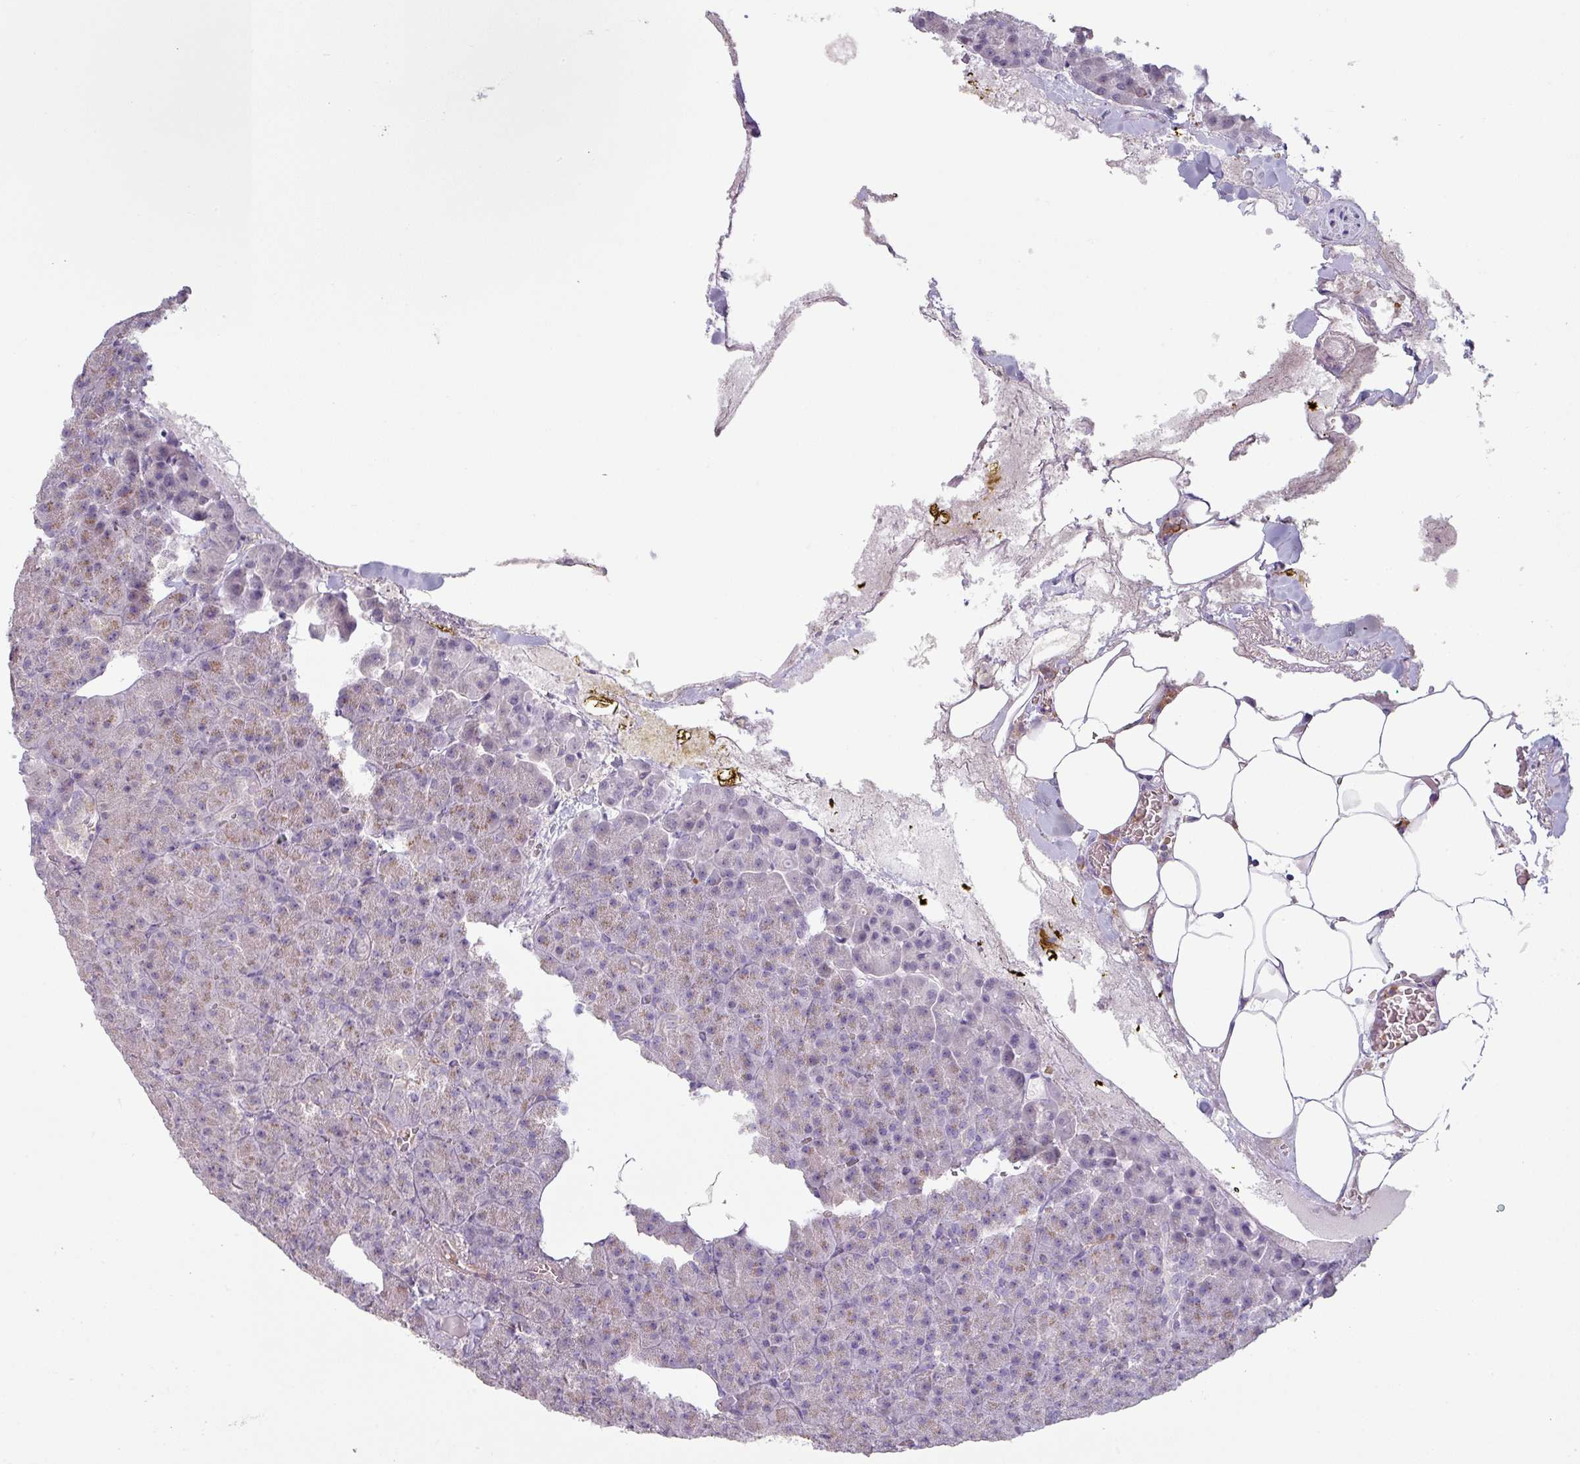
{"staining": {"intensity": "weak", "quantity": "25%-75%", "location": "cytoplasmic/membranous"}, "tissue": "pancreas", "cell_type": "Exocrine glandular cells", "image_type": "normal", "snomed": [{"axis": "morphology", "description": "Normal tissue, NOS"}, {"axis": "topography", "description": "Pancreas"}], "caption": "Immunohistochemistry (IHC) staining of normal pancreas, which exhibits low levels of weak cytoplasmic/membranous expression in about 25%-75% of exocrine glandular cells indicating weak cytoplasmic/membranous protein positivity. The staining was performed using DAB (3,3'-diaminobenzidine) (brown) for protein detection and nuclei were counterstained in hematoxylin (blue).", "gene": "MAGEC3", "patient": {"sex": "female", "age": 74}}